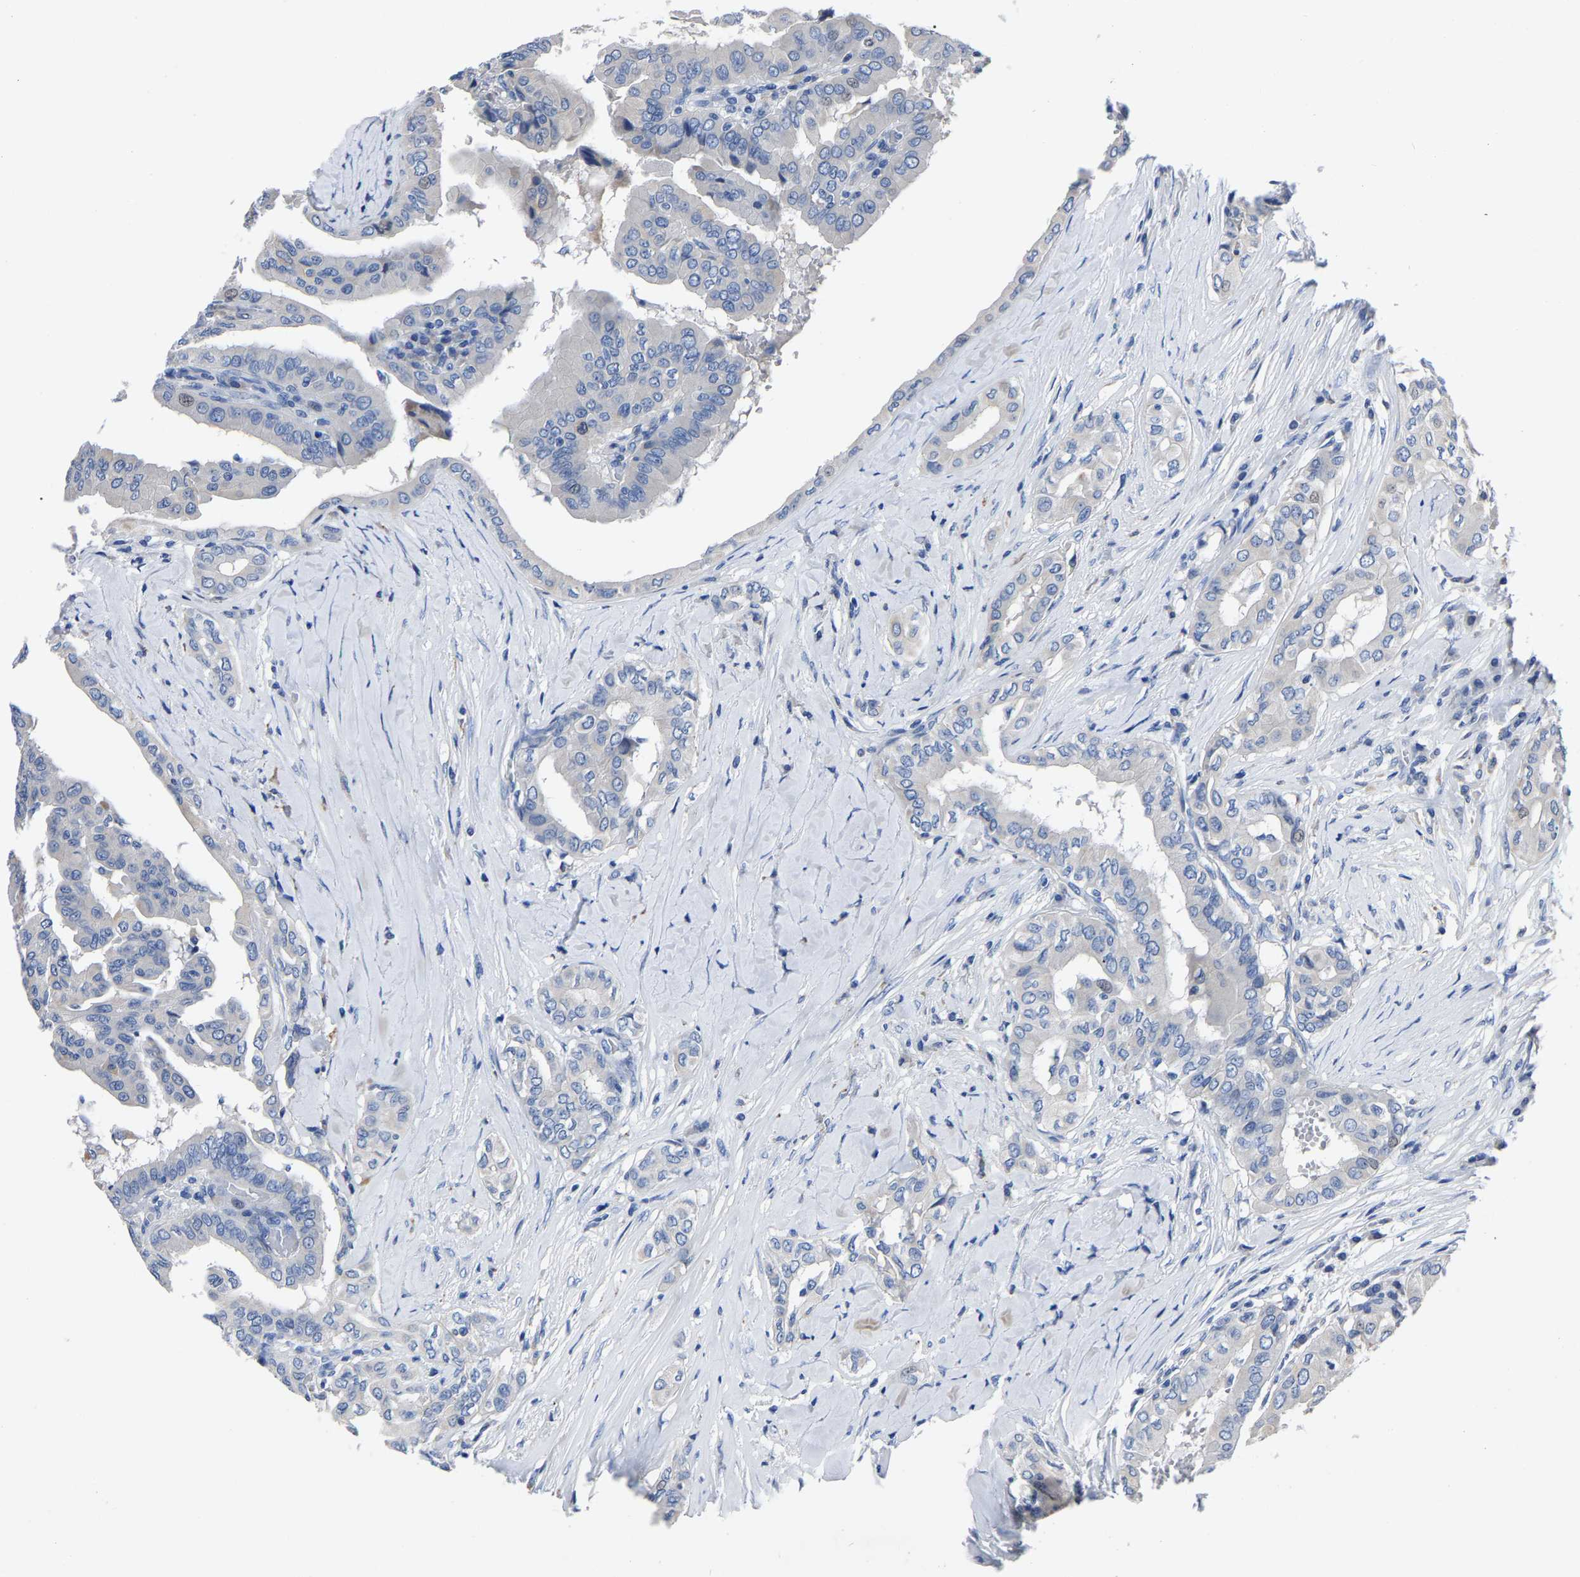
{"staining": {"intensity": "negative", "quantity": "none", "location": "none"}, "tissue": "thyroid cancer", "cell_type": "Tumor cells", "image_type": "cancer", "snomed": [{"axis": "morphology", "description": "Papillary adenocarcinoma, NOS"}, {"axis": "topography", "description": "Thyroid gland"}], "caption": "There is no significant expression in tumor cells of thyroid cancer (papillary adenocarcinoma).", "gene": "MOV10L1", "patient": {"sex": "male", "age": 33}}